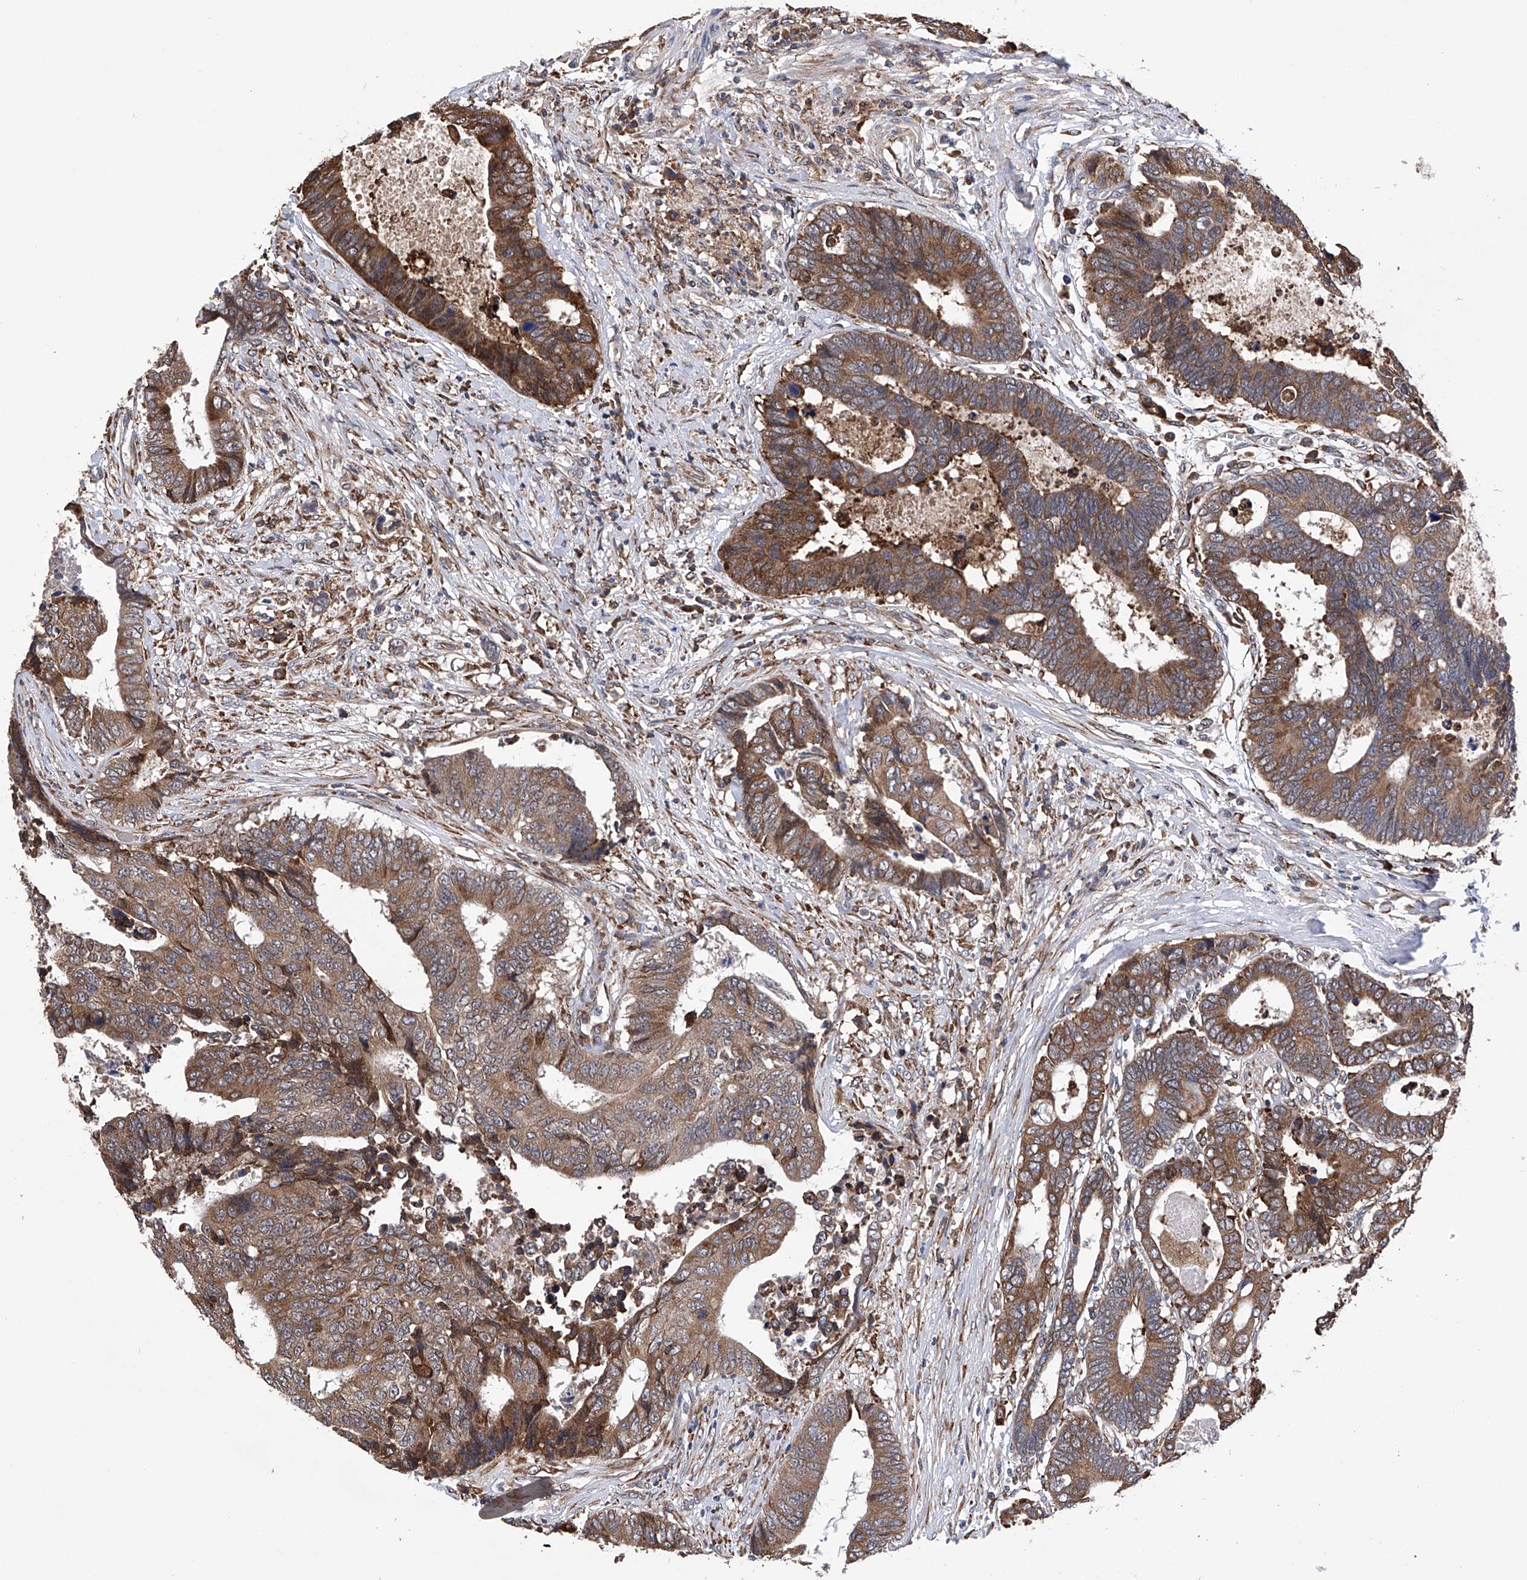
{"staining": {"intensity": "moderate", "quantity": ">75%", "location": "cytoplasmic/membranous"}, "tissue": "colorectal cancer", "cell_type": "Tumor cells", "image_type": "cancer", "snomed": [{"axis": "morphology", "description": "Adenocarcinoma, NOS"}, {"axis": "topography", "description": "Rectum"}], "caption": "The image exhibits a brown stain indicating the presence of a protein in the cytoplasmic/membranous of tumor cells in colorectal adenocarcinoma.", "gene": "DNAH8", "patient": {"sex": "male", "age": 84}}